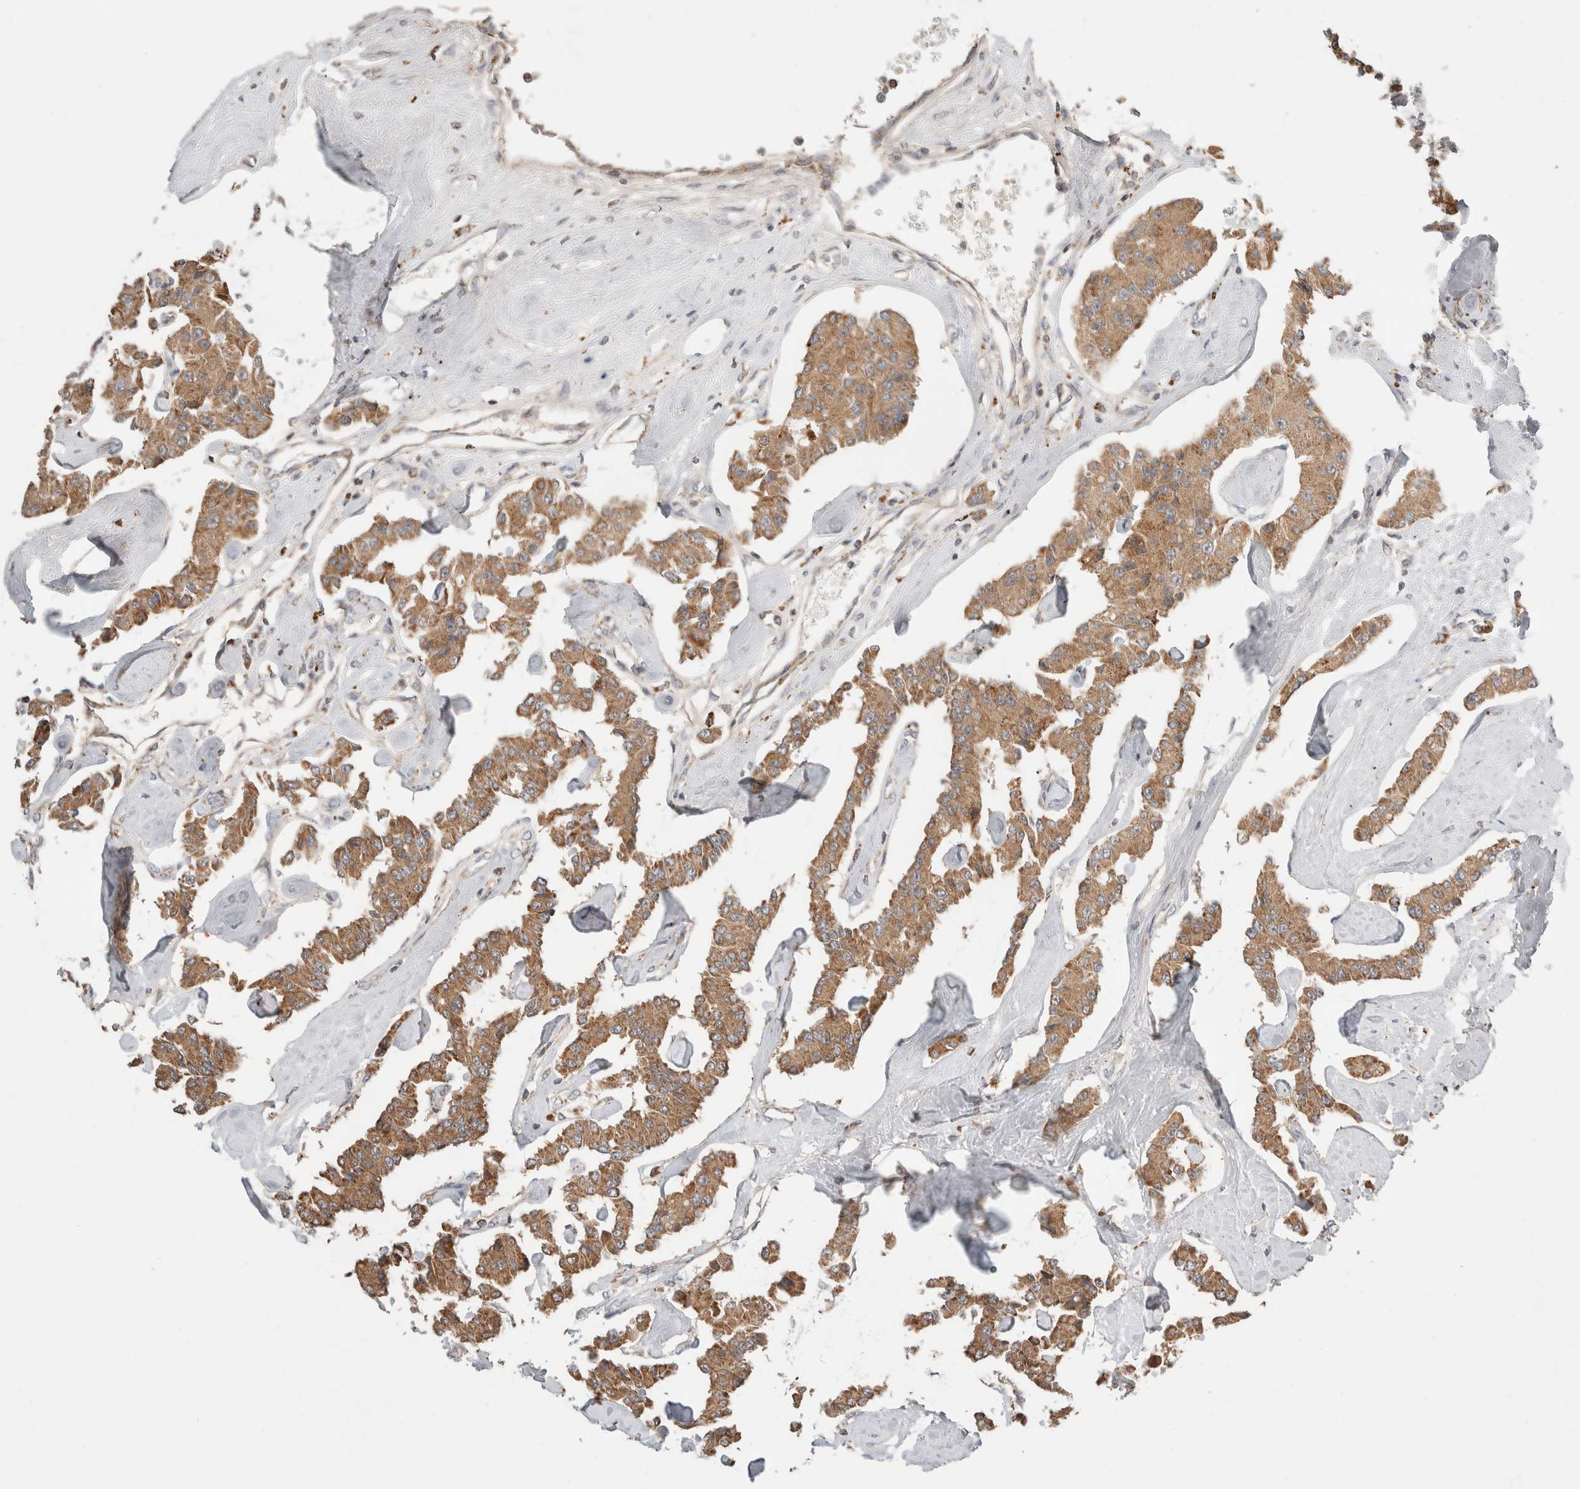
{"staining": {"intensity": "moderate", "quantity": ">75%", "location": "cytoplasmic/membranous"}, "tissue": "carcinoid", "cell_type": "Tumor cells", "image_type": "cancer", "snomed": [{"axis": "morphology", "description": "Carcinoid, malignant, NOS"}, {"axis": "topography", "description": "Pancreas"}], "caption": "Protein expression by IHC reveals moderate cytoplasmic/membranous expression in approximately >75% of tumor cells in carcinoid (malignant).", "gene": "HROB", "patient": {"sex": "male", "age": 41}}